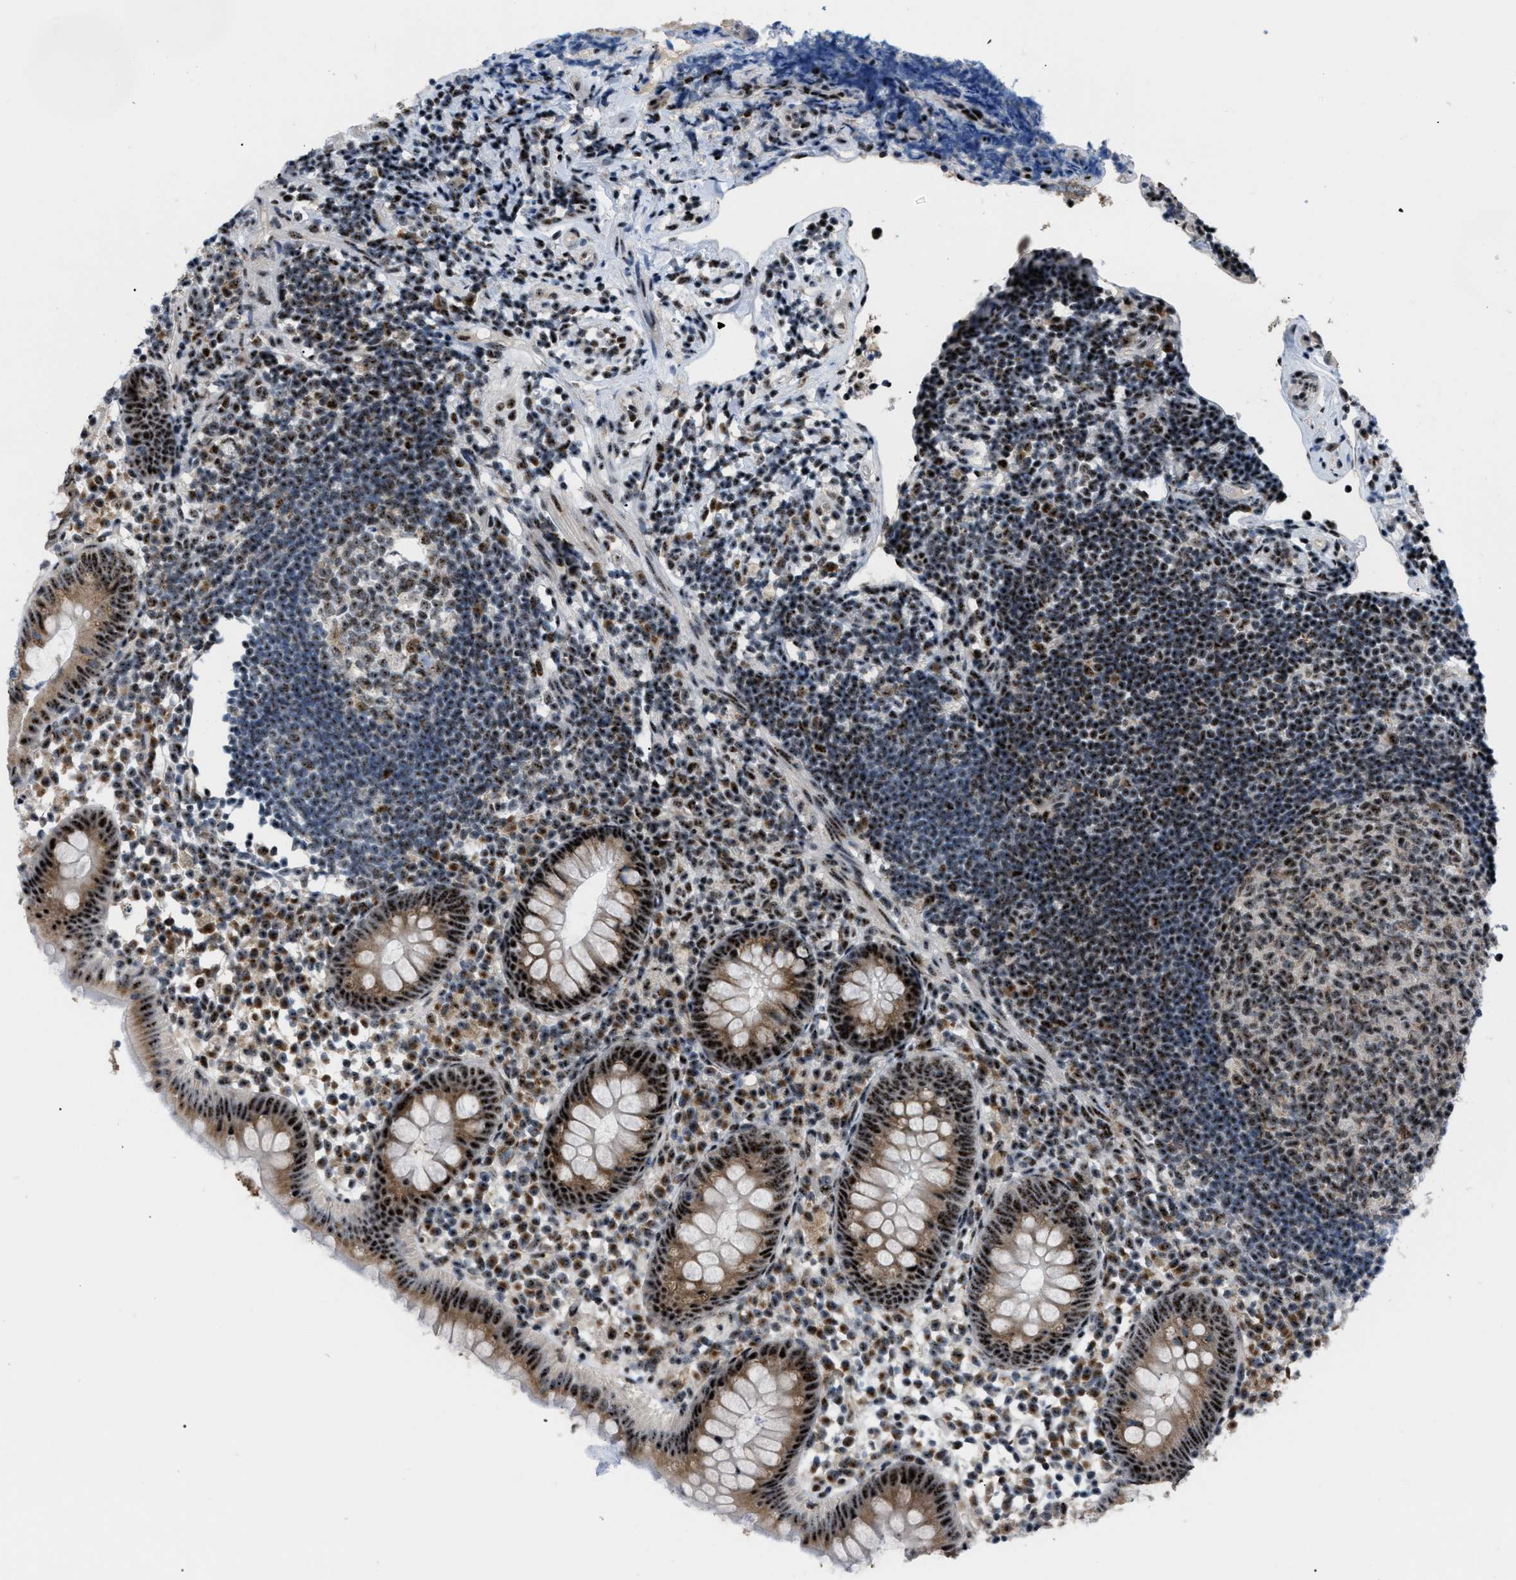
{"staining": {"intensity": "strong", "quantity": ">75%", "location": "nuclear"}, "tissue": "appendix", "cell_type": "Glandular cells", "image_type": "normal", "snomed": [{"axis": "morphology", "description": "Normal tissue, NOS"}, {"axis": "topography", "description": "Appendix"}], "caption": "Normal appendix shows strong nuclear expression in approximately >75% of glandular cells, visualized by immunohistochemistry.", "gene": "CDR2", "patient": {"sex": "female", "age": 20}}